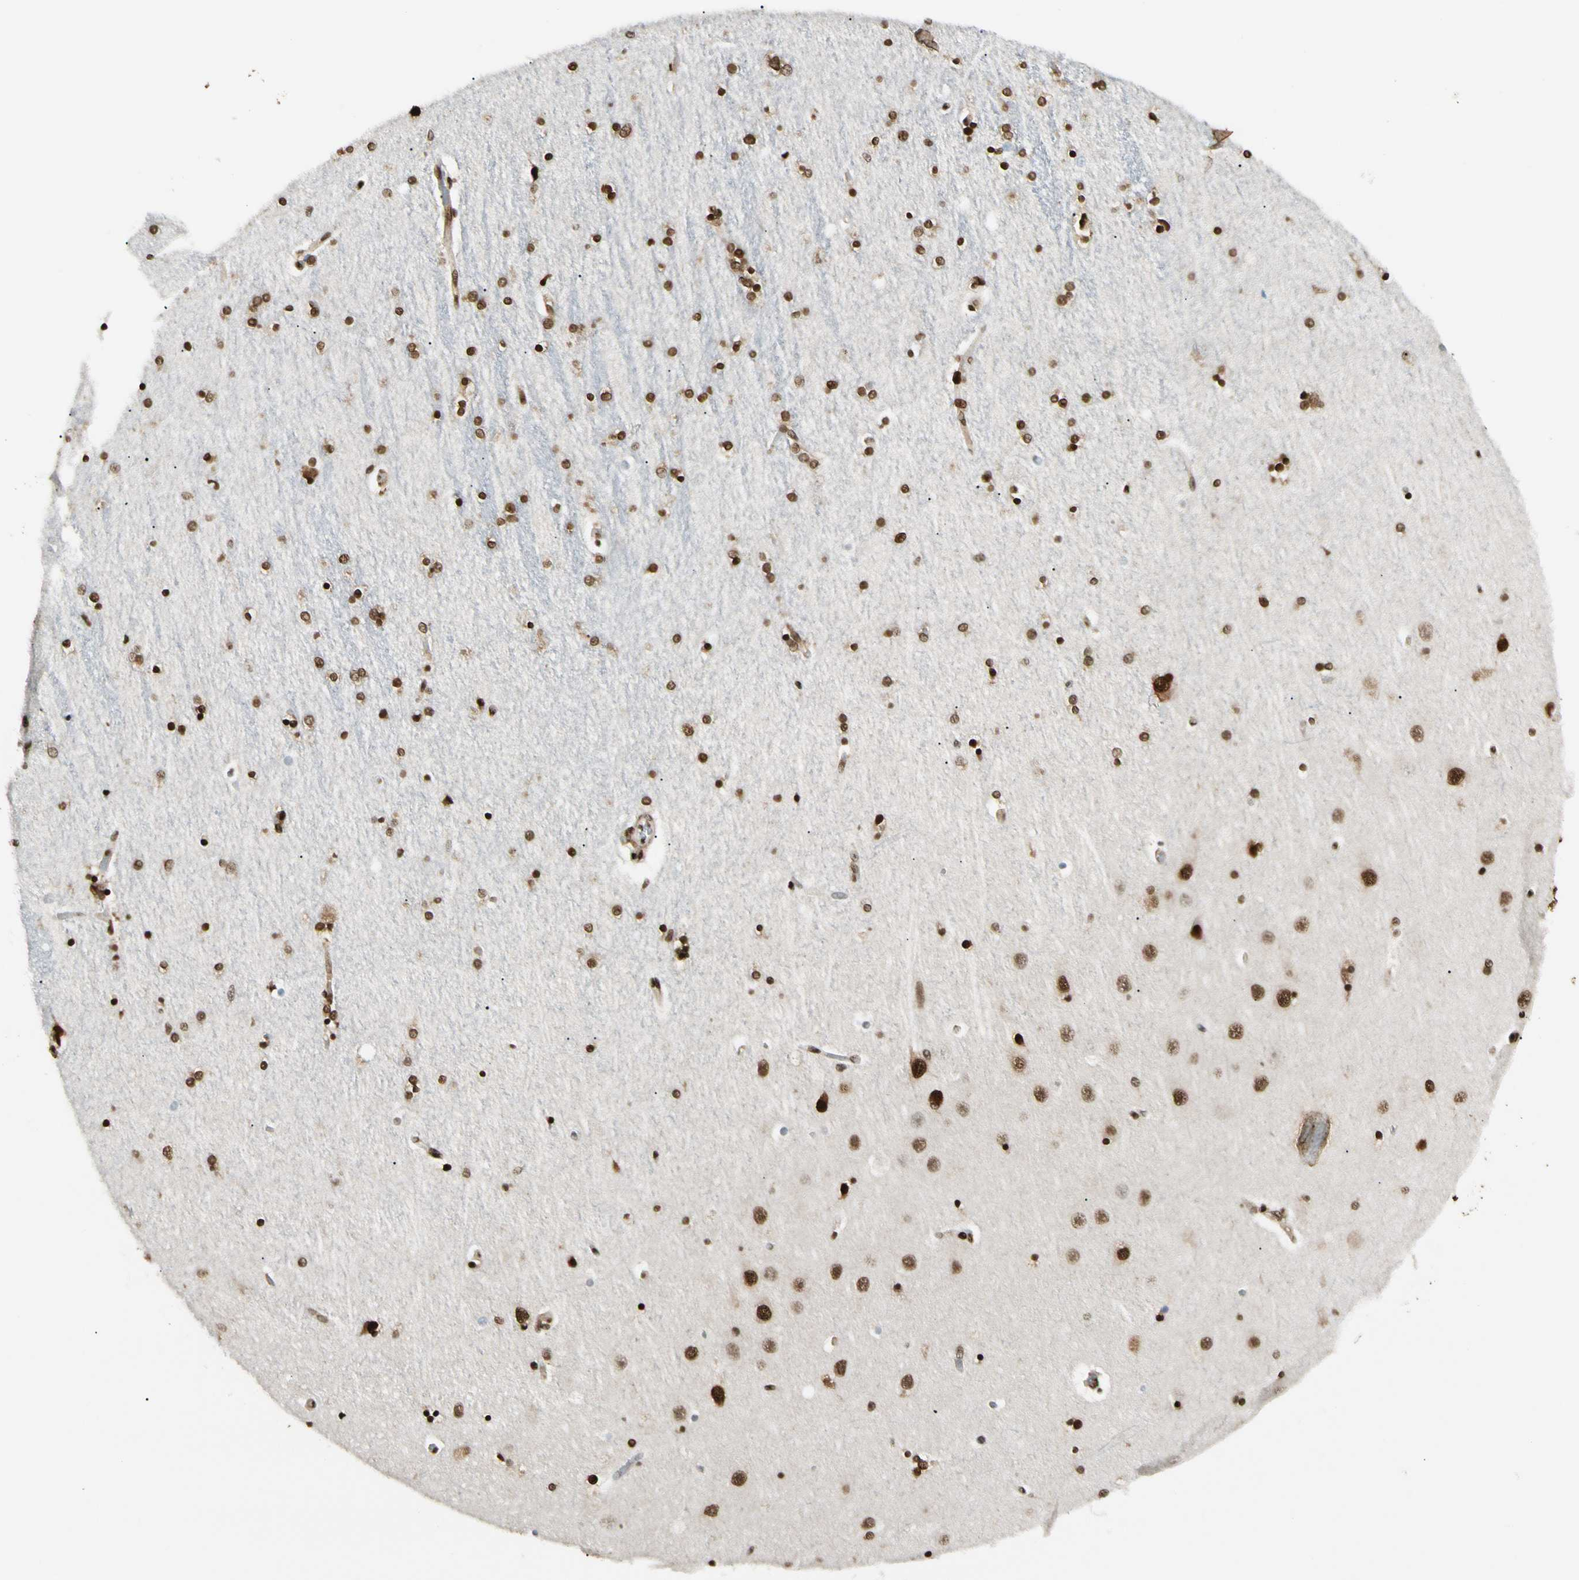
{"staining": {"intensity": "strong", "quantity": ">75%", "location": "nuclear"}, "tissue": "hippocampus", "cell_type": "Glial cells", "image_type": "normal", "snomed": [{"axis": "morphology", "description": "Normal tissue, NOS"}, {"axis": "topography", "description": "Hippocampus"}], "caption": "Glial cells display high levels of strong nuclear expression in about >75% of cells in normal hippocampus. The staining is performed using DAB (3,3'-diaminobenzidine) brown chromogen to label protein expression. The nuclei are counter-stained blue using hematoxylin.", "gene": "FUS", "patient": {"sex": "female", "age": 54}}